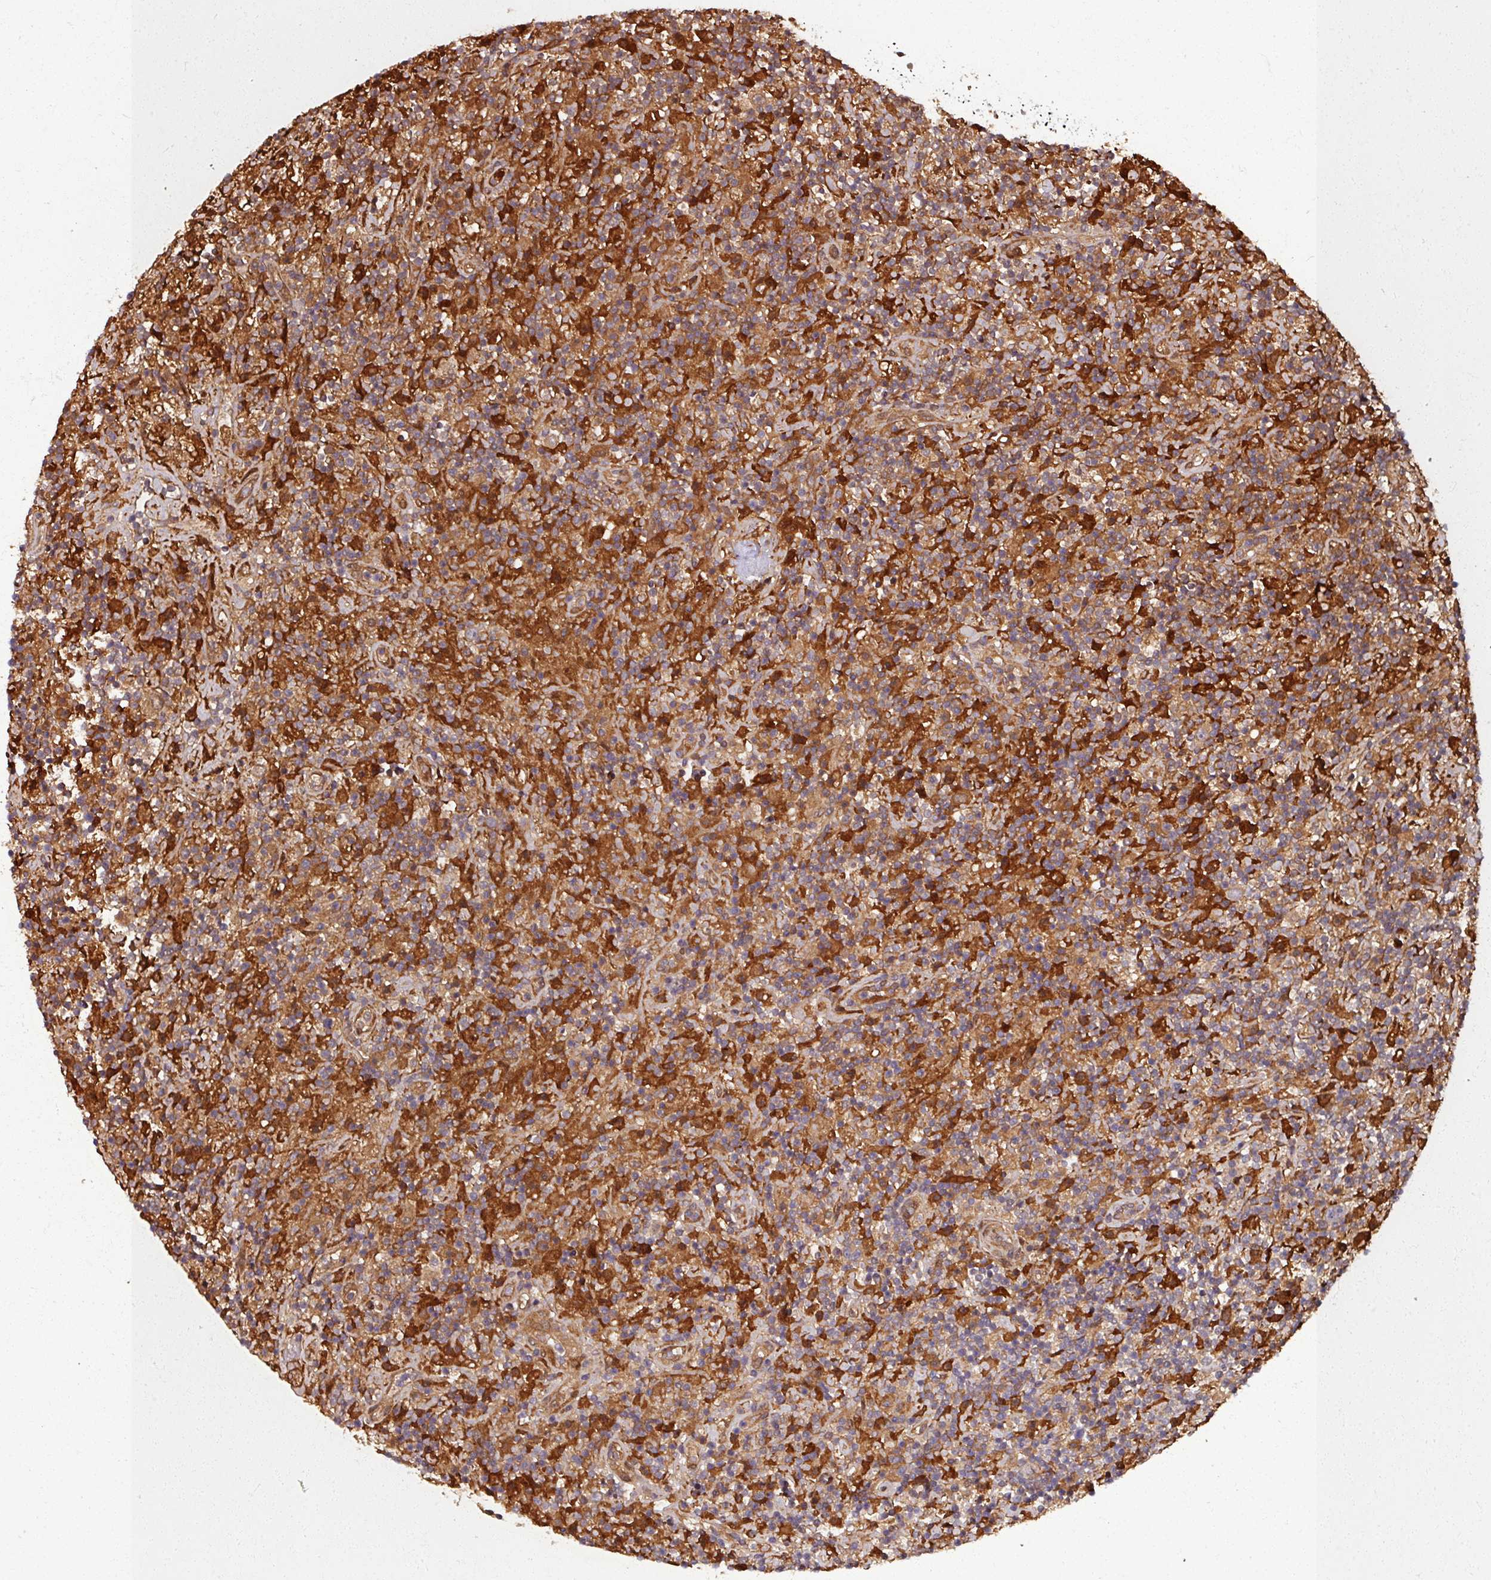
{"staining": {"intensity": "moderate", "quantity": ">75%", "location": "cytoplasmic/membranous"}, "tissue": "lymphoma", "cell_type": "Tumor cells", "image_type": "cancer", "snomed": [{"axis": "morphology", "description": "Hodgkin's disease, NOS"}, {"axis": "topography", "description": "Lymph node"}], "caption": "Hodgkin's disease stained with IHC demonstrates moderate cytoplasmic/membranous positivity in about >75% of tumor cells.", "gene": "KCTD11", "patient": {"sex": "male", "age": 70}}